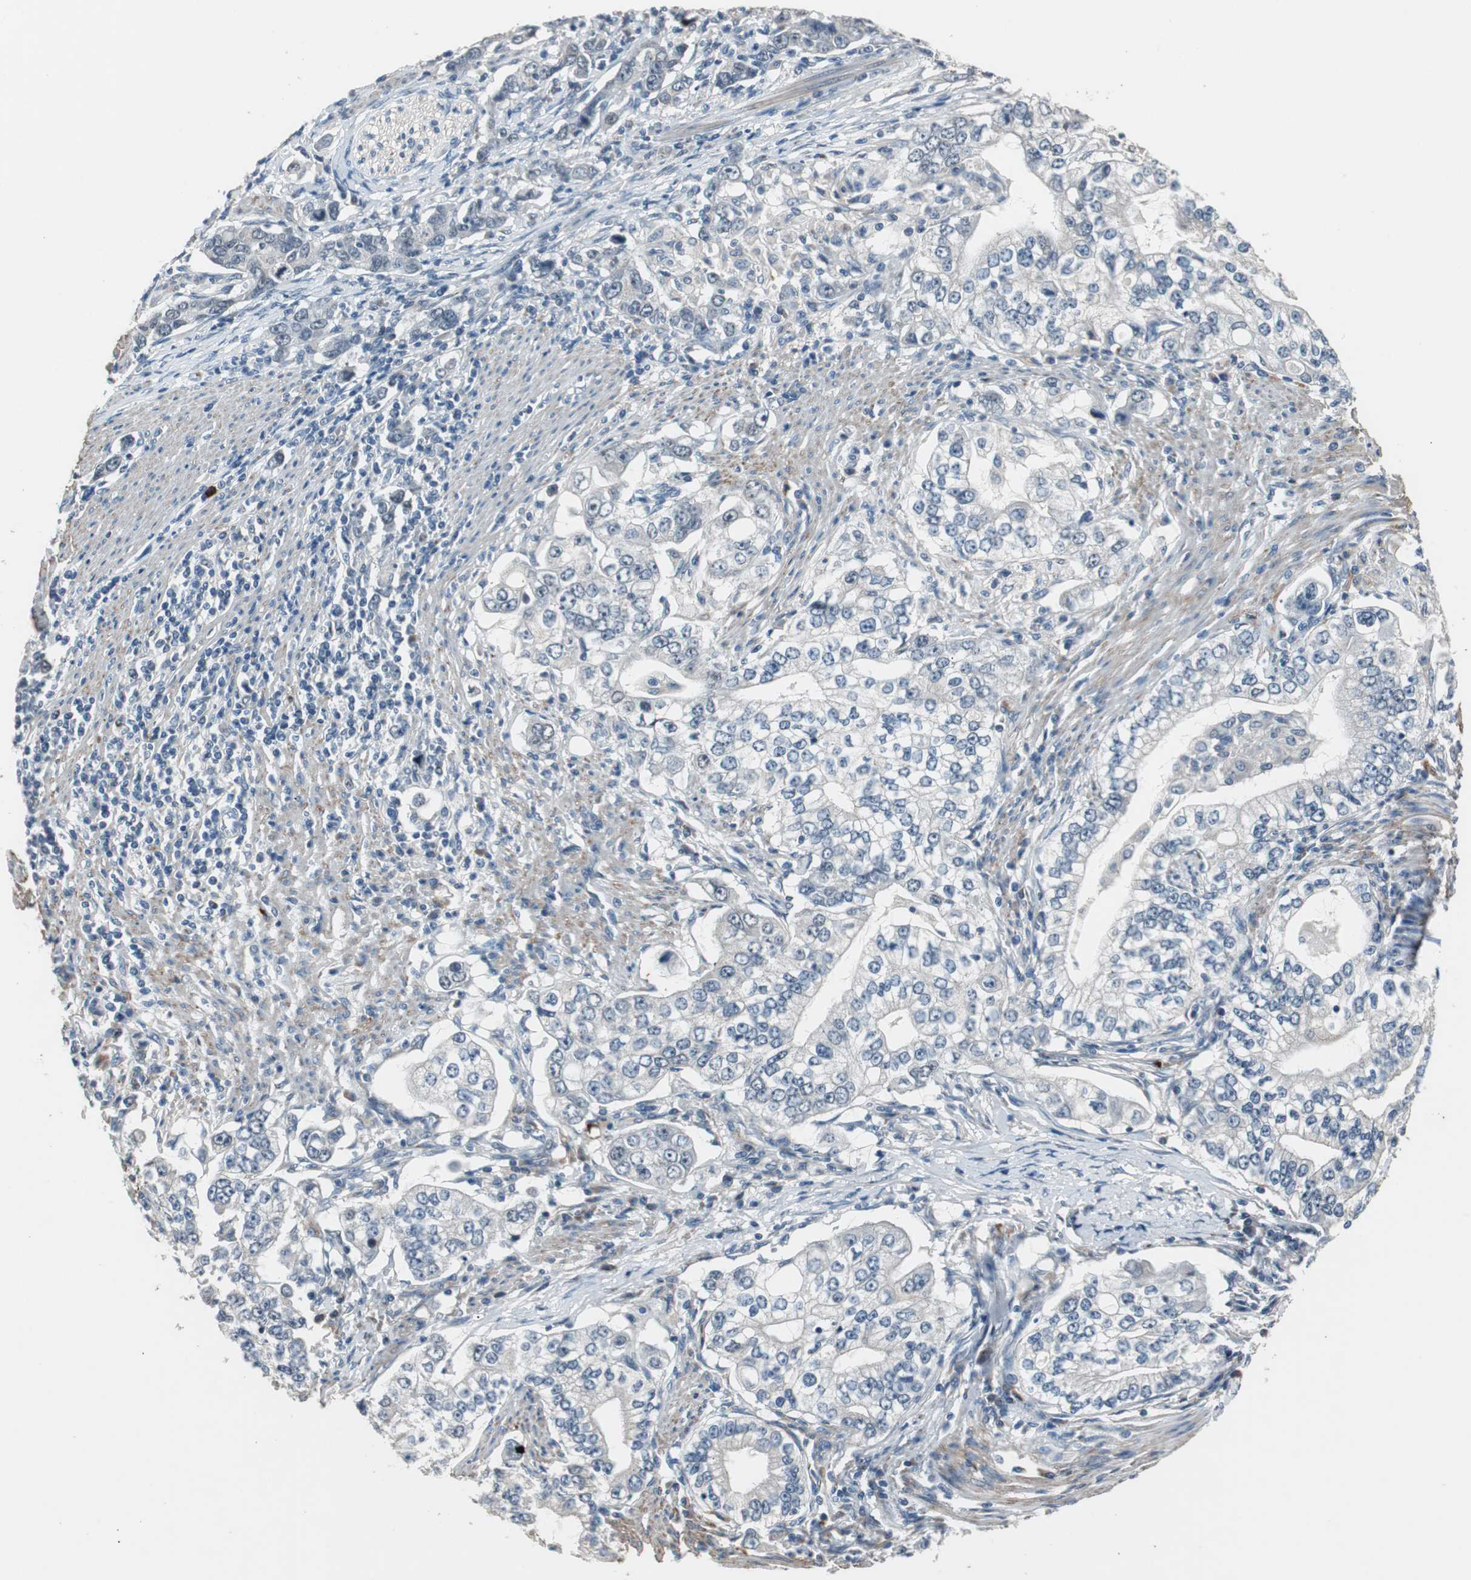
{"staining": {"intensity": "negative", "quantity": "none", "location": "none"}, "tissue": "stomach cancer", "cell_type": "Tumor cells", "image_type": "cancer", "snomed": [{"axis": "morphology", "description": "Adenocarcinoma, NOS"}, {"axis": "topography", "description": "Stomach, lower"}], "caption": "Protein analysis of adenocarcinoma (stomach) demonstrates no significant expression in tumor cells.", "gene": "PCYT1B", "patient": {"sex": "female", "age": 72}}